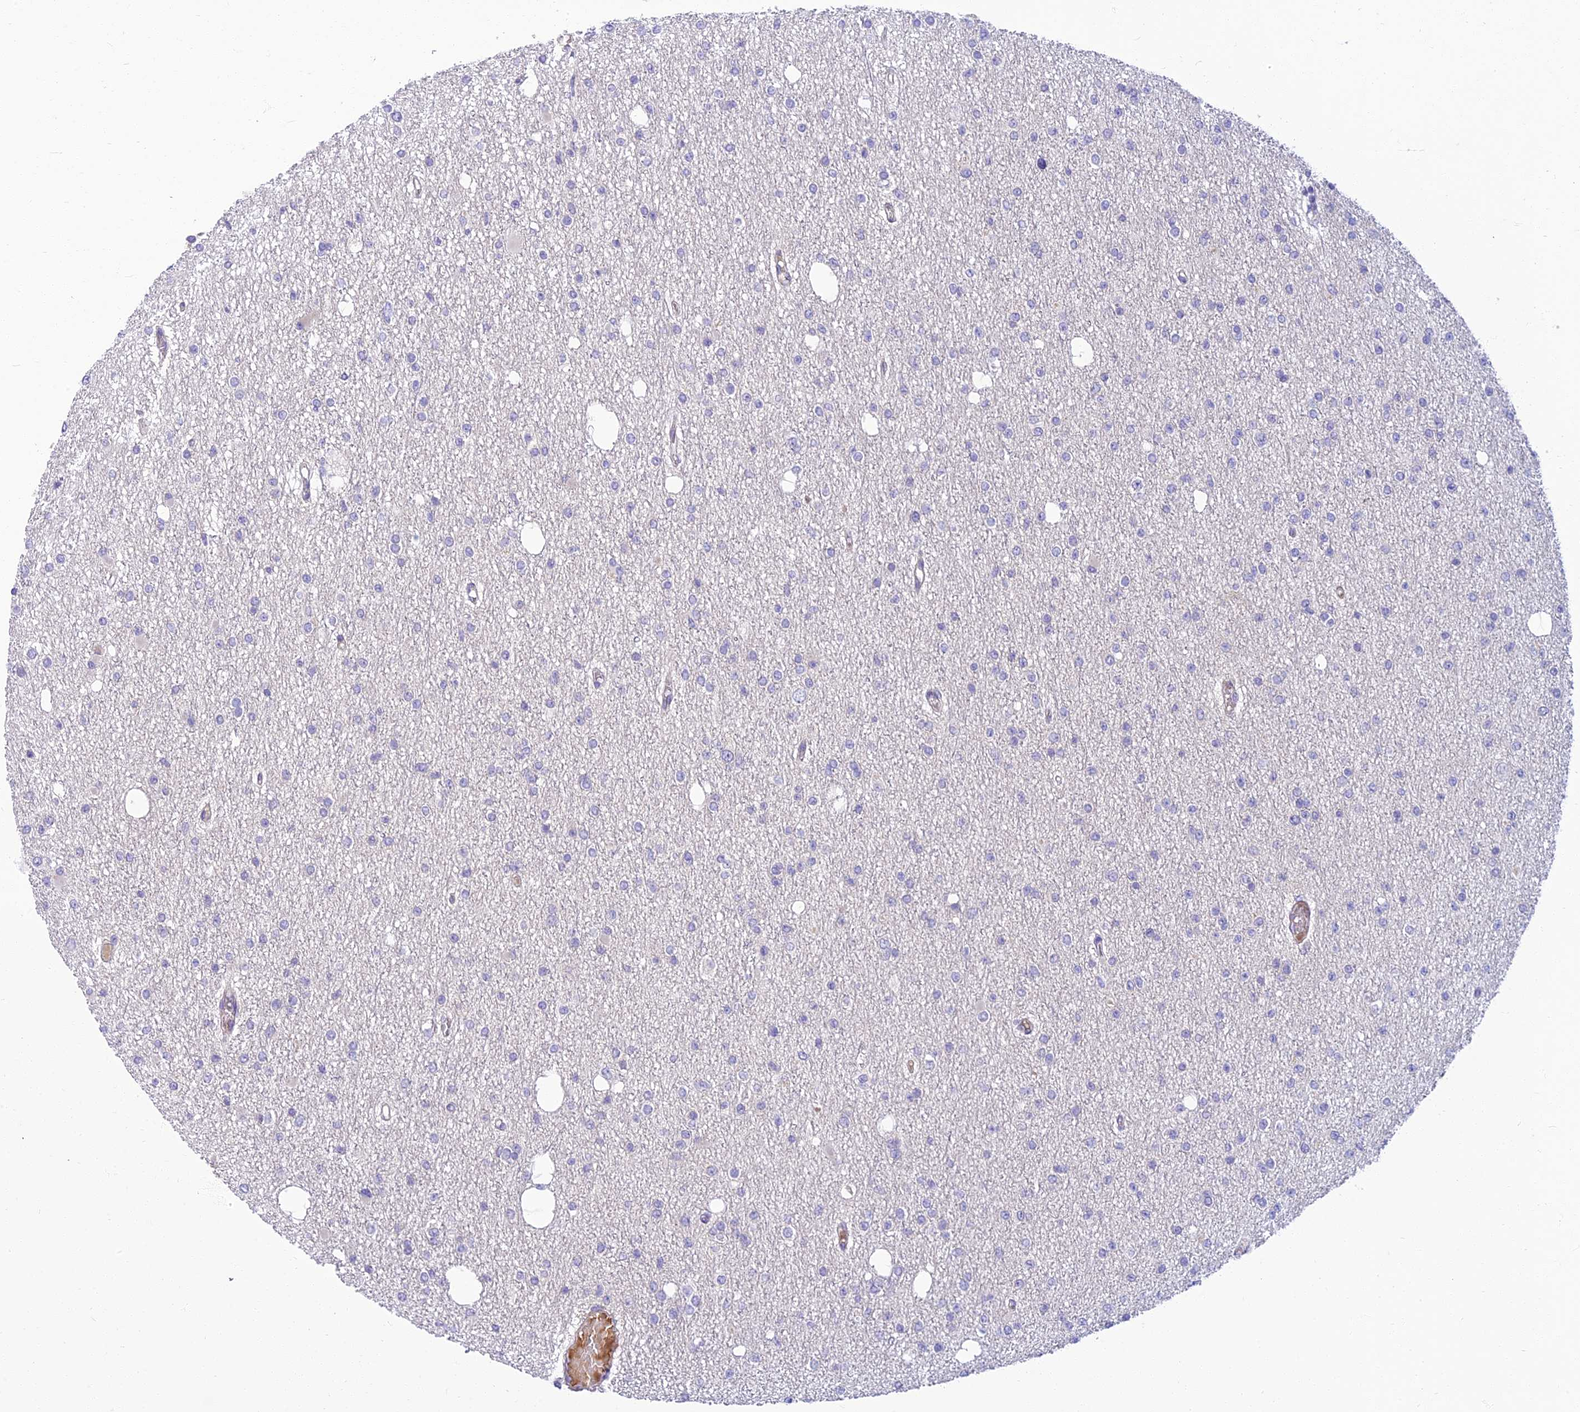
{"staining": {"intensity": "negative", "quantity": "none", "location": "none"}, "tissue": "glioma", "cell_type": "Tumor cells", "image_type": "cancer", "snomed": [{"axis": "morphology", "description": "Glioma, malignant, Low grade"}, {"axis": "topography", "description": "Brain"}], "caption": "Human glioma stained for a protein using immunohistochemistry shows no staining in tumor cells.", "gene": "CLIP4", "patient": {"sex": "female", "age": 22}}